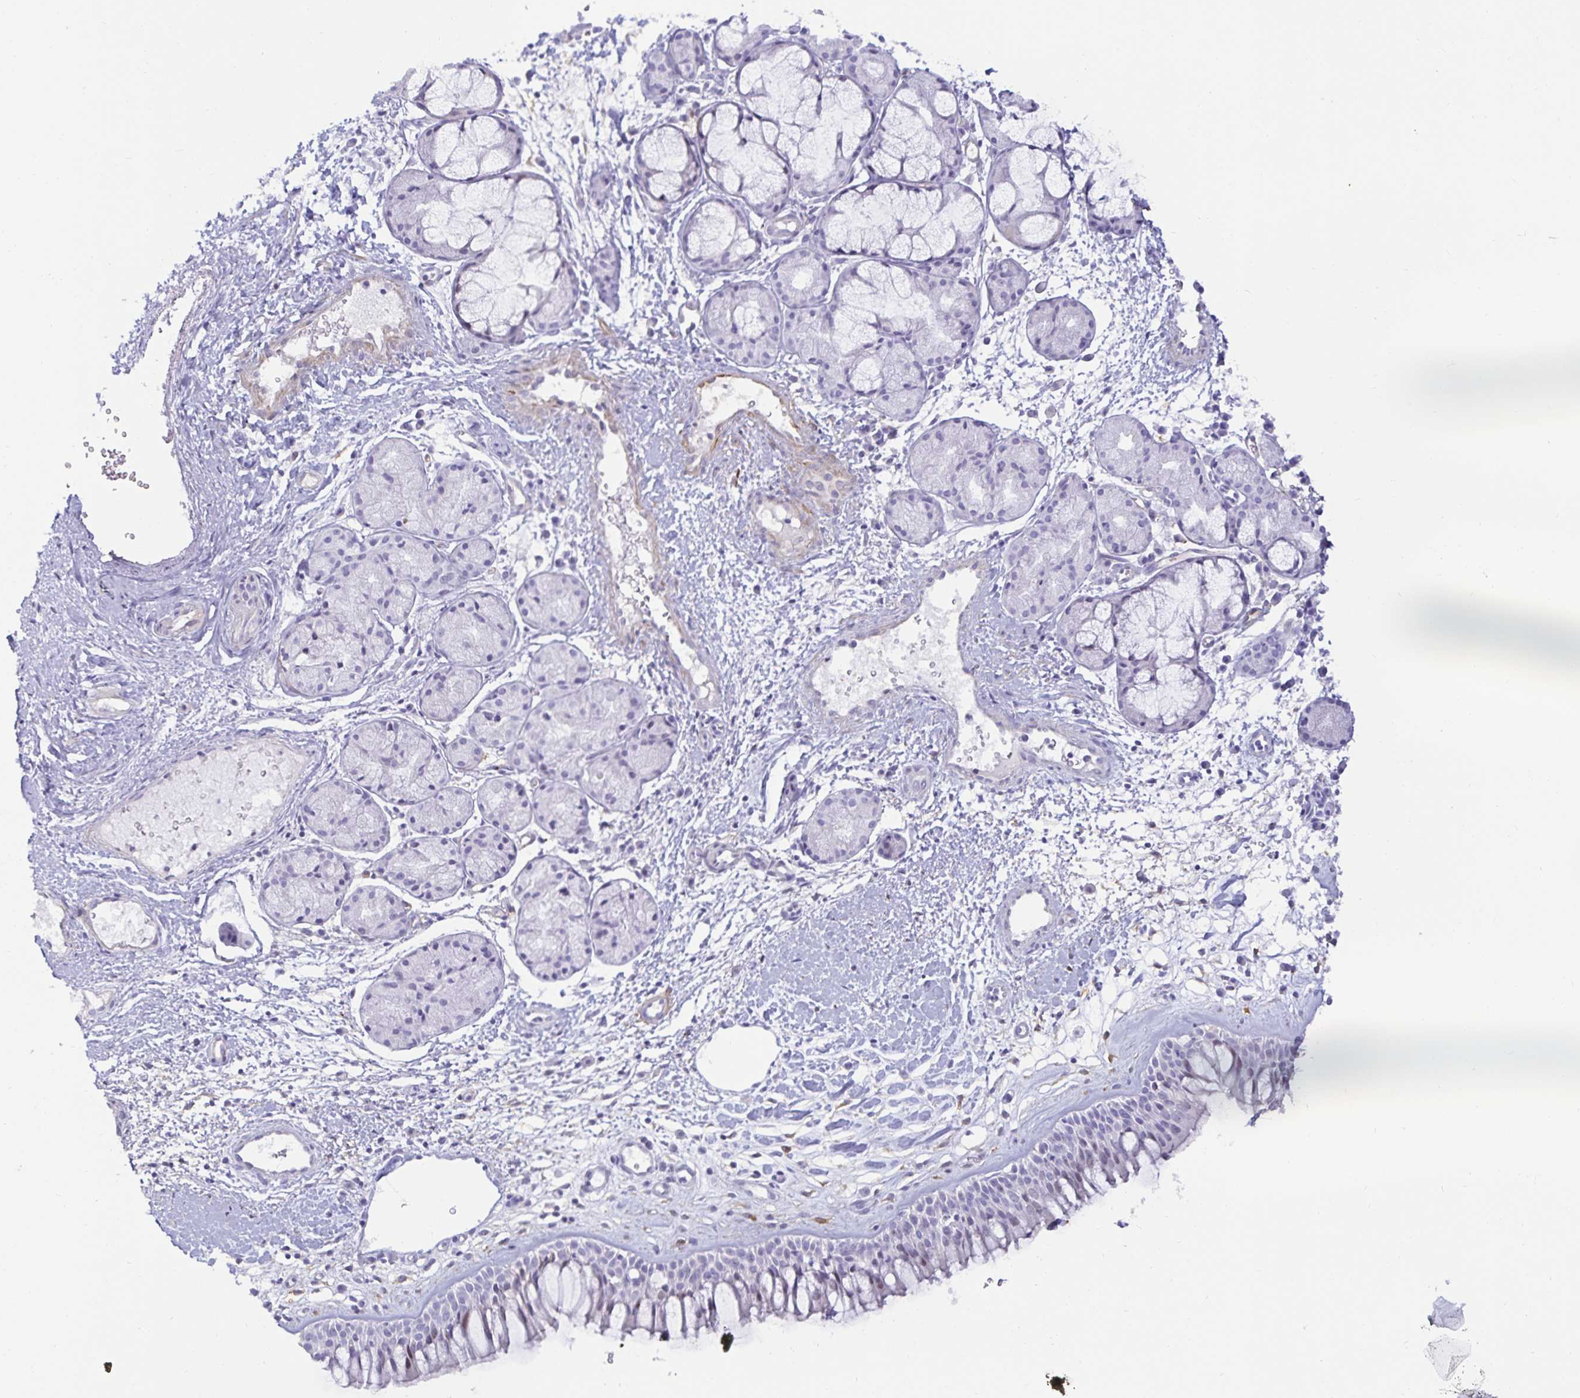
{"staining": {"intensity": "negative", "quantity": "none", "location": "none"}, "tissue": "nasopharynx", "cell_type": "Respiratory epithelial cells", "image_type": "normal", "snomed": [{"axis": "morphology", "description": "Normal tissue, NOS"}, {"axis": "topography", "description": "Nasopharynx"}], "caption": "Nasopharynx stained for a protein using immunohistochemistry (IHC) displays no staining respiratory epithelial cells.", "gene": "SPAG4", "patient": {"sex": "male", "age": 65}}